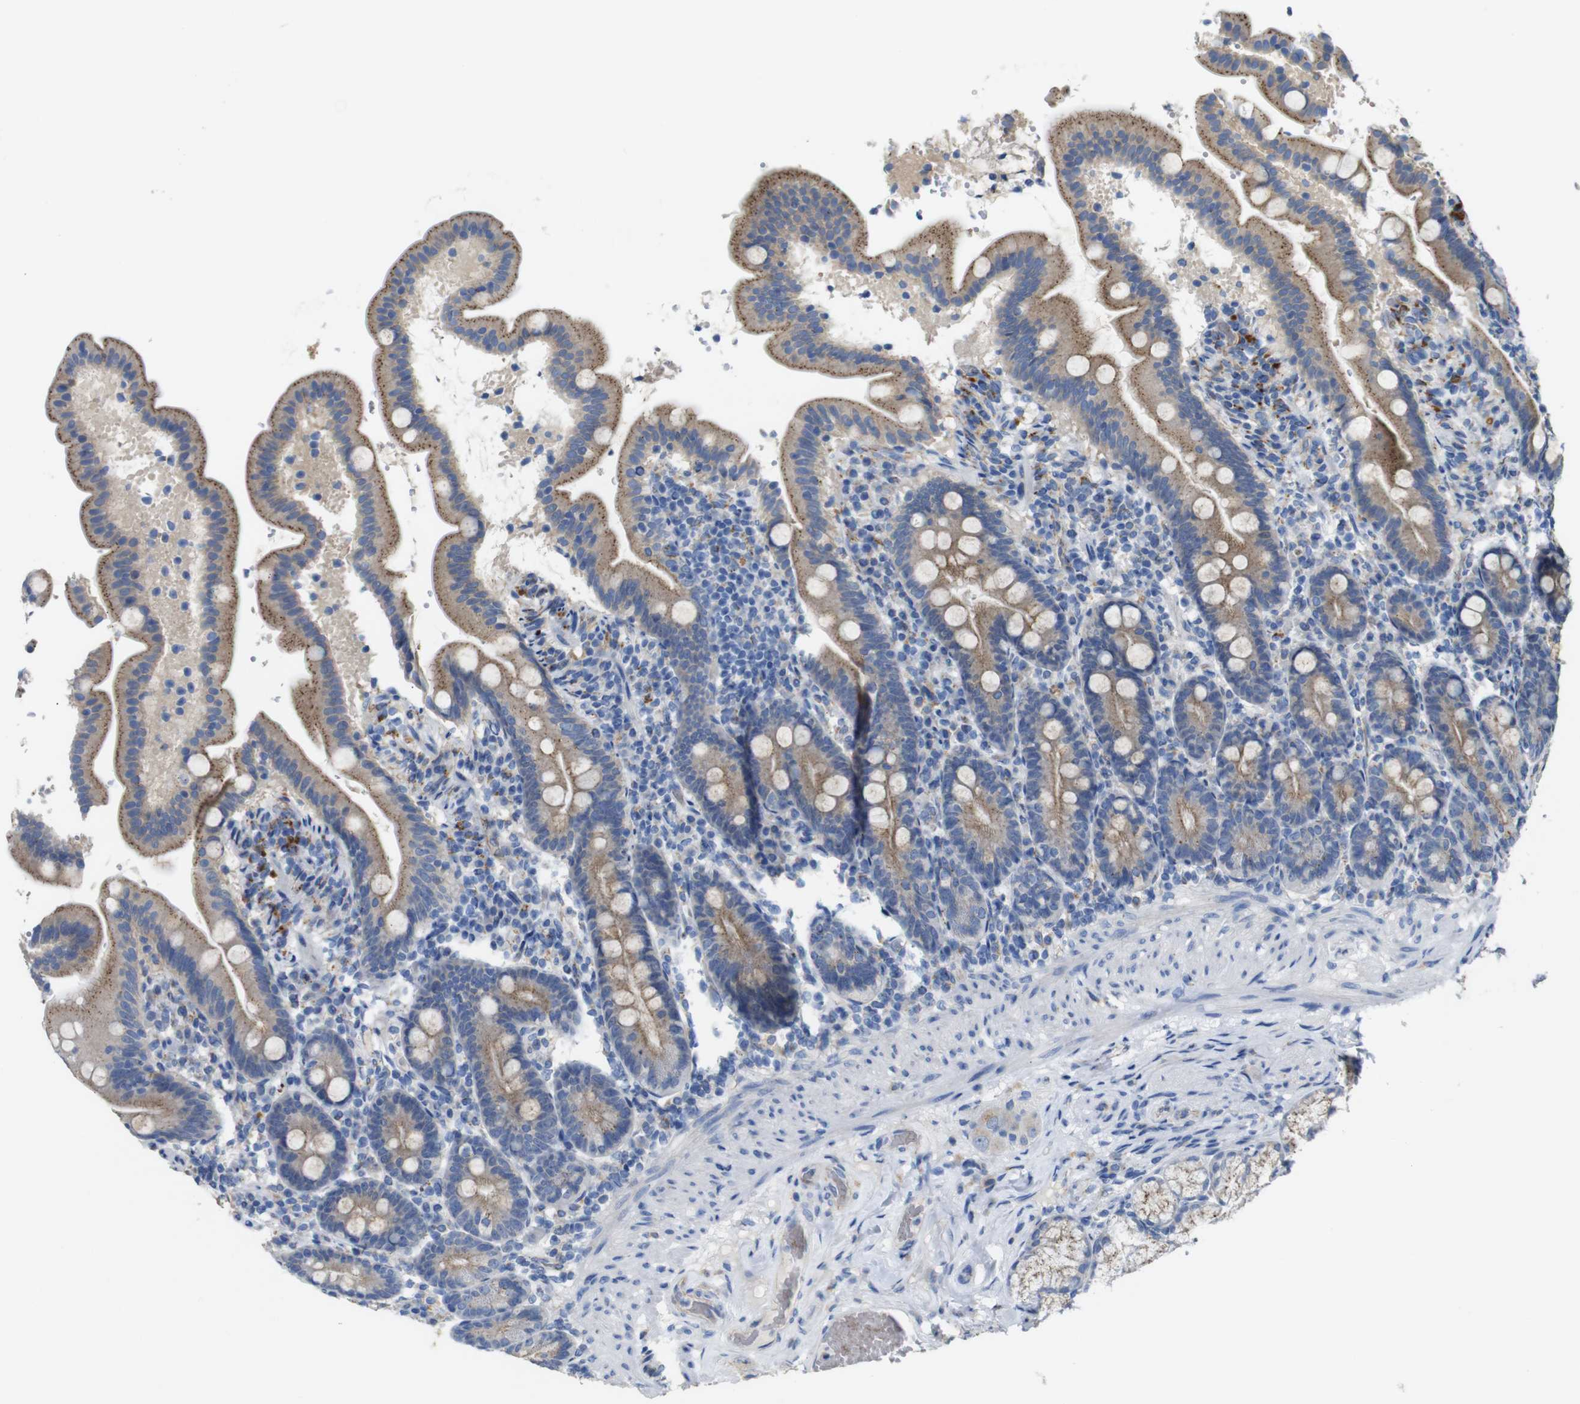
{"staining": {"intensity": "moderate", "quantity": ">75%", "location": "cytoplasmic/membranous"}, "tissue": "duodenum", "cell_type": "Glandular cells", "image_type": "normal", "snomed": [{"axis": "morphology", "description": "Normal tissue, NOS"}, {"axis": "topography", "description": "Duodenum"}], "caption": "A brown stain shows moderate cytoplasmic/membranous positivity of a protein in glandular cells of unremarkable human duodenum. (Stains: DAB in brown, nuclei in blue, Microscopy: brightfield microscopy at high magnification).", "gene": "NHLRC3", "patient": {"sex": "male", "age": 54}}